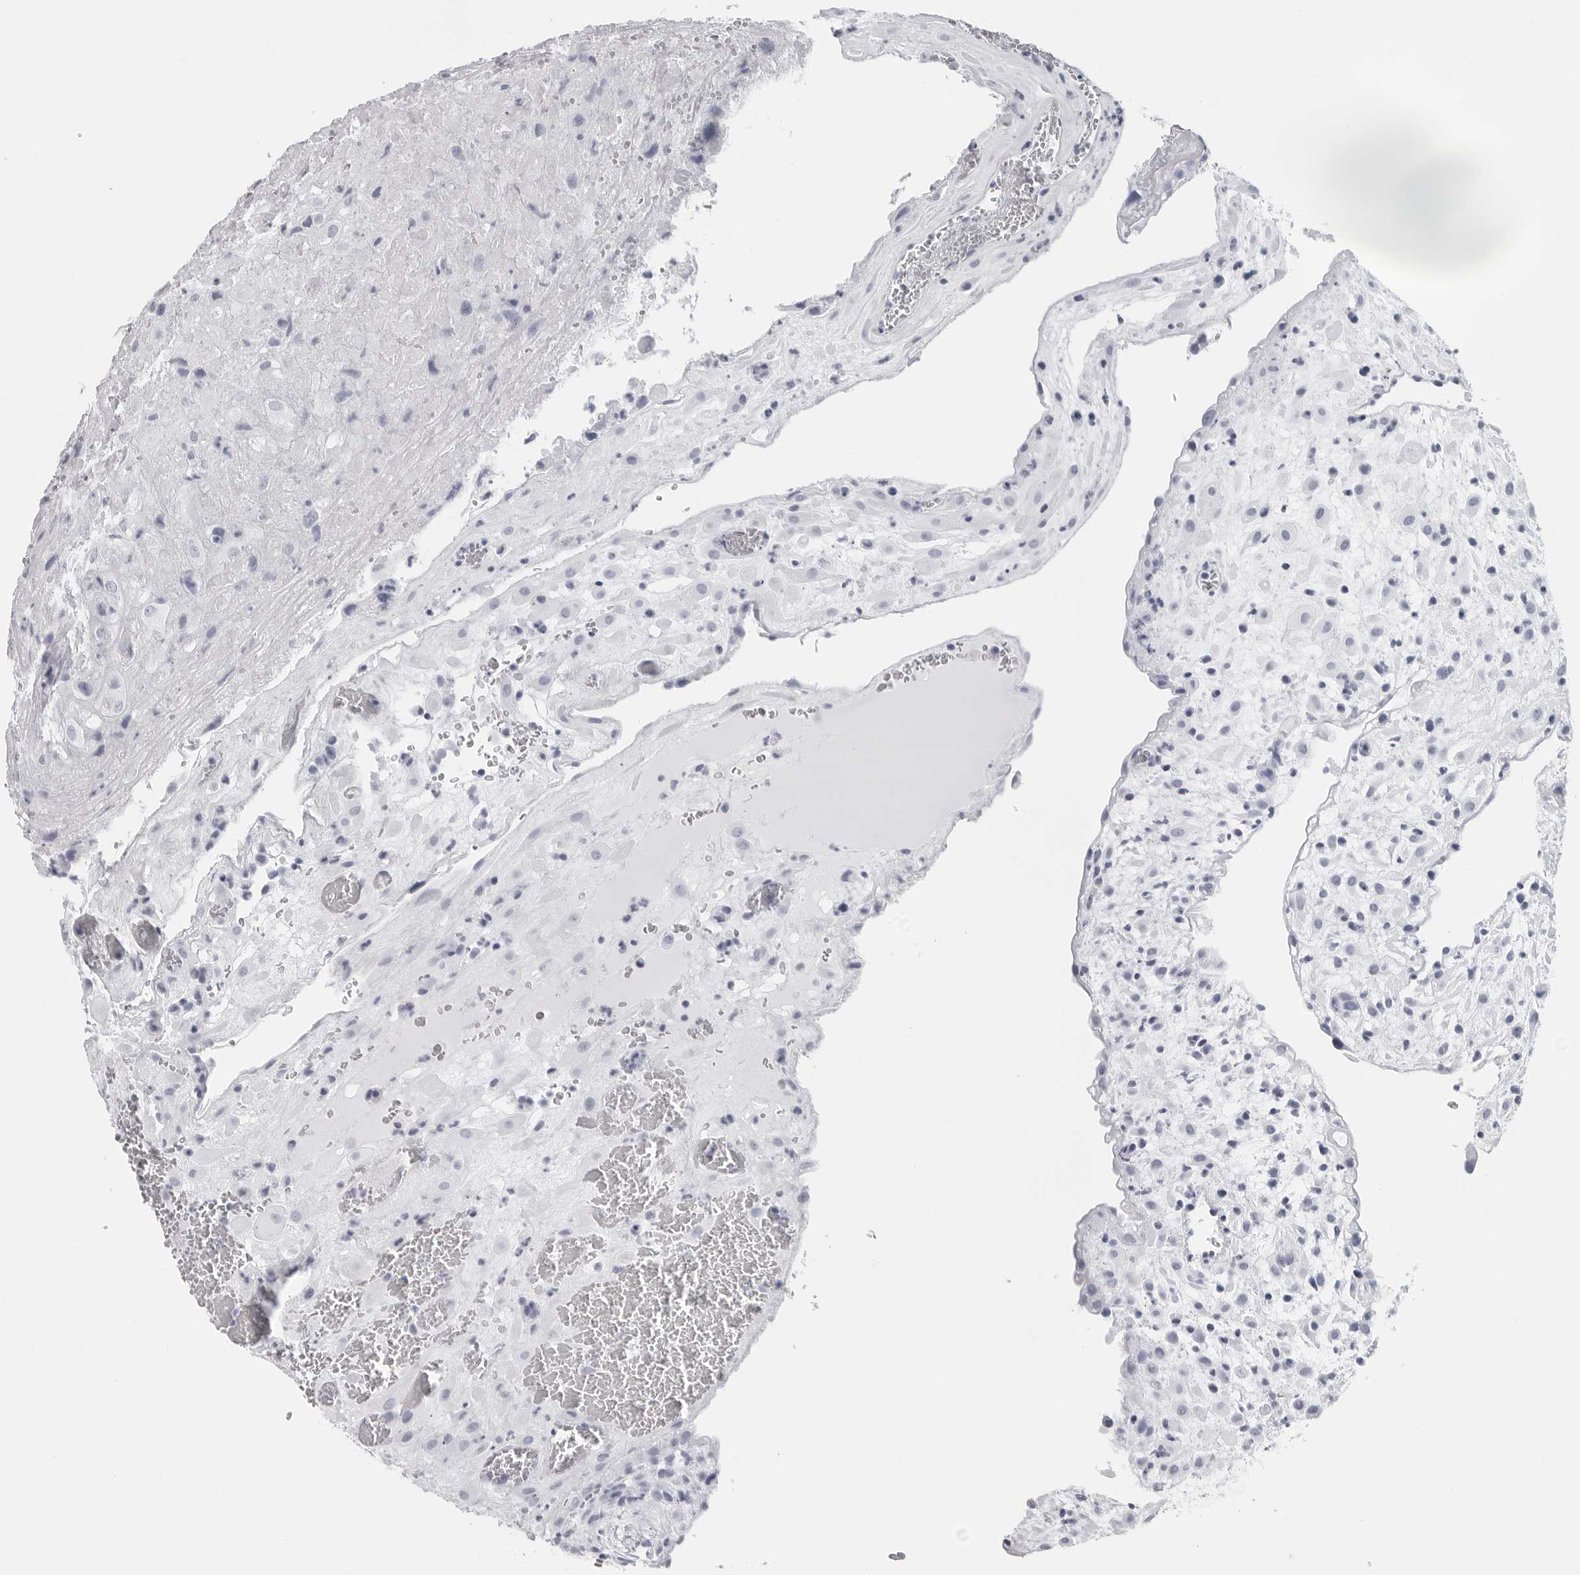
{"staining": {"intensity": "weak", "quantity": "<25%", "location": "cytoplasmic/membranous"}, "tissue": "placenta", "cell_type": "Decidual cells", "image_type": "normal", "snomed": [{"axis": "morphology", "description": "Normal tissue, NOS"}, {"axis": "topography", "description": "Placenta"}], "caption": "Decidual cells show no significant protein positivity in normal placenta.", "gene": "CST2", "patient": {"sex": "female", "age": 35}}